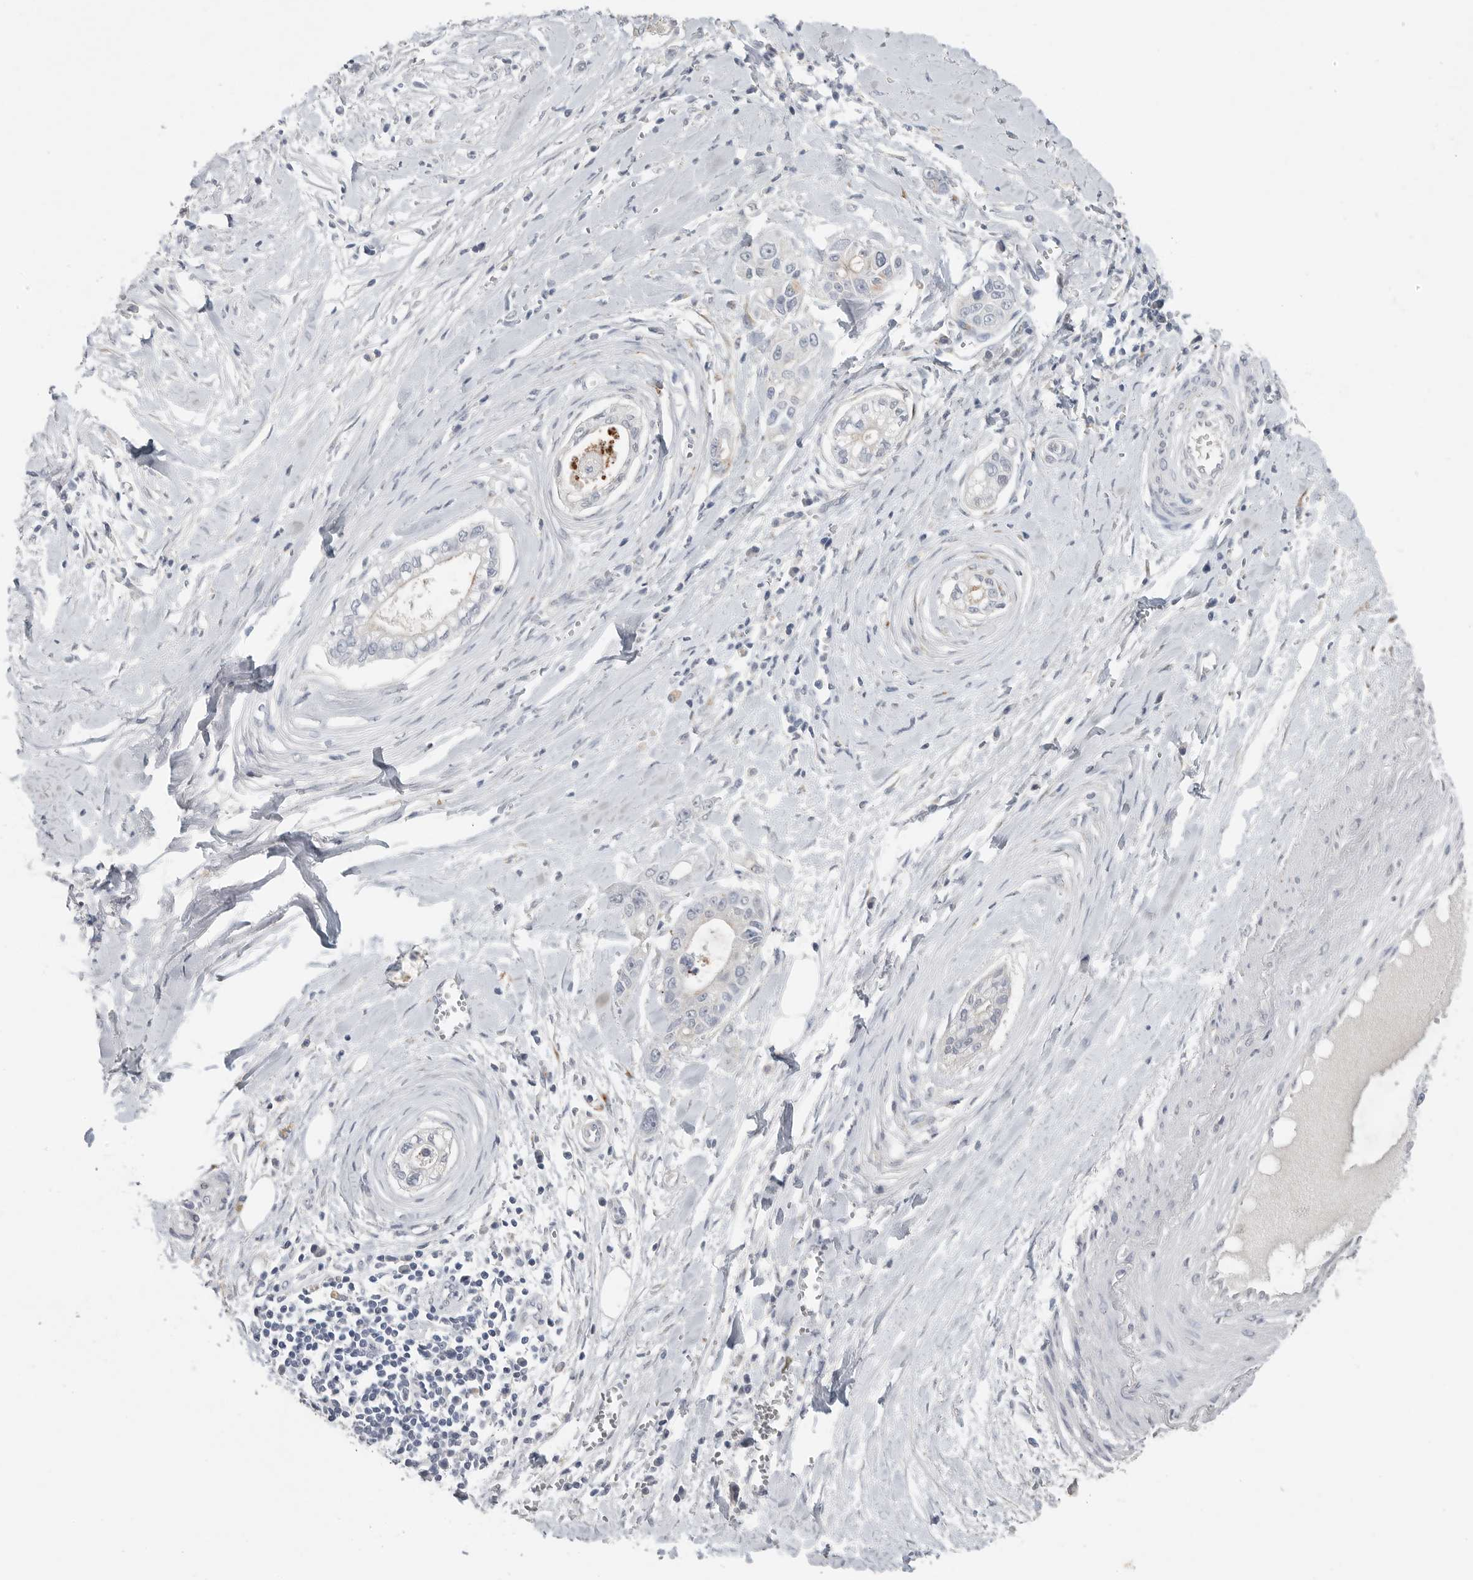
{"staining": {"intensity": "moderate", "quantity": "<25%", "location": "cytoplasmic/membranous"}, "tissue": "pancreatic cancer", "cell_type": "Tumor cells", "image_type": "cancer", "snomed": [{"axis": "morphology", "description": "Adenocarcinoma, NOS"}, {"axis": "topography", "description": "Pancreas"}], "caption": "Immunohistochemistry (IHC) of human pancreatic cancer (adenocarcinoma) displays low levels of moderate cytoplasmic/membranous staining in about <25% of tumor cells.", "gene": "TIMP1", "patient": {"sex": "male", "age": 68}}